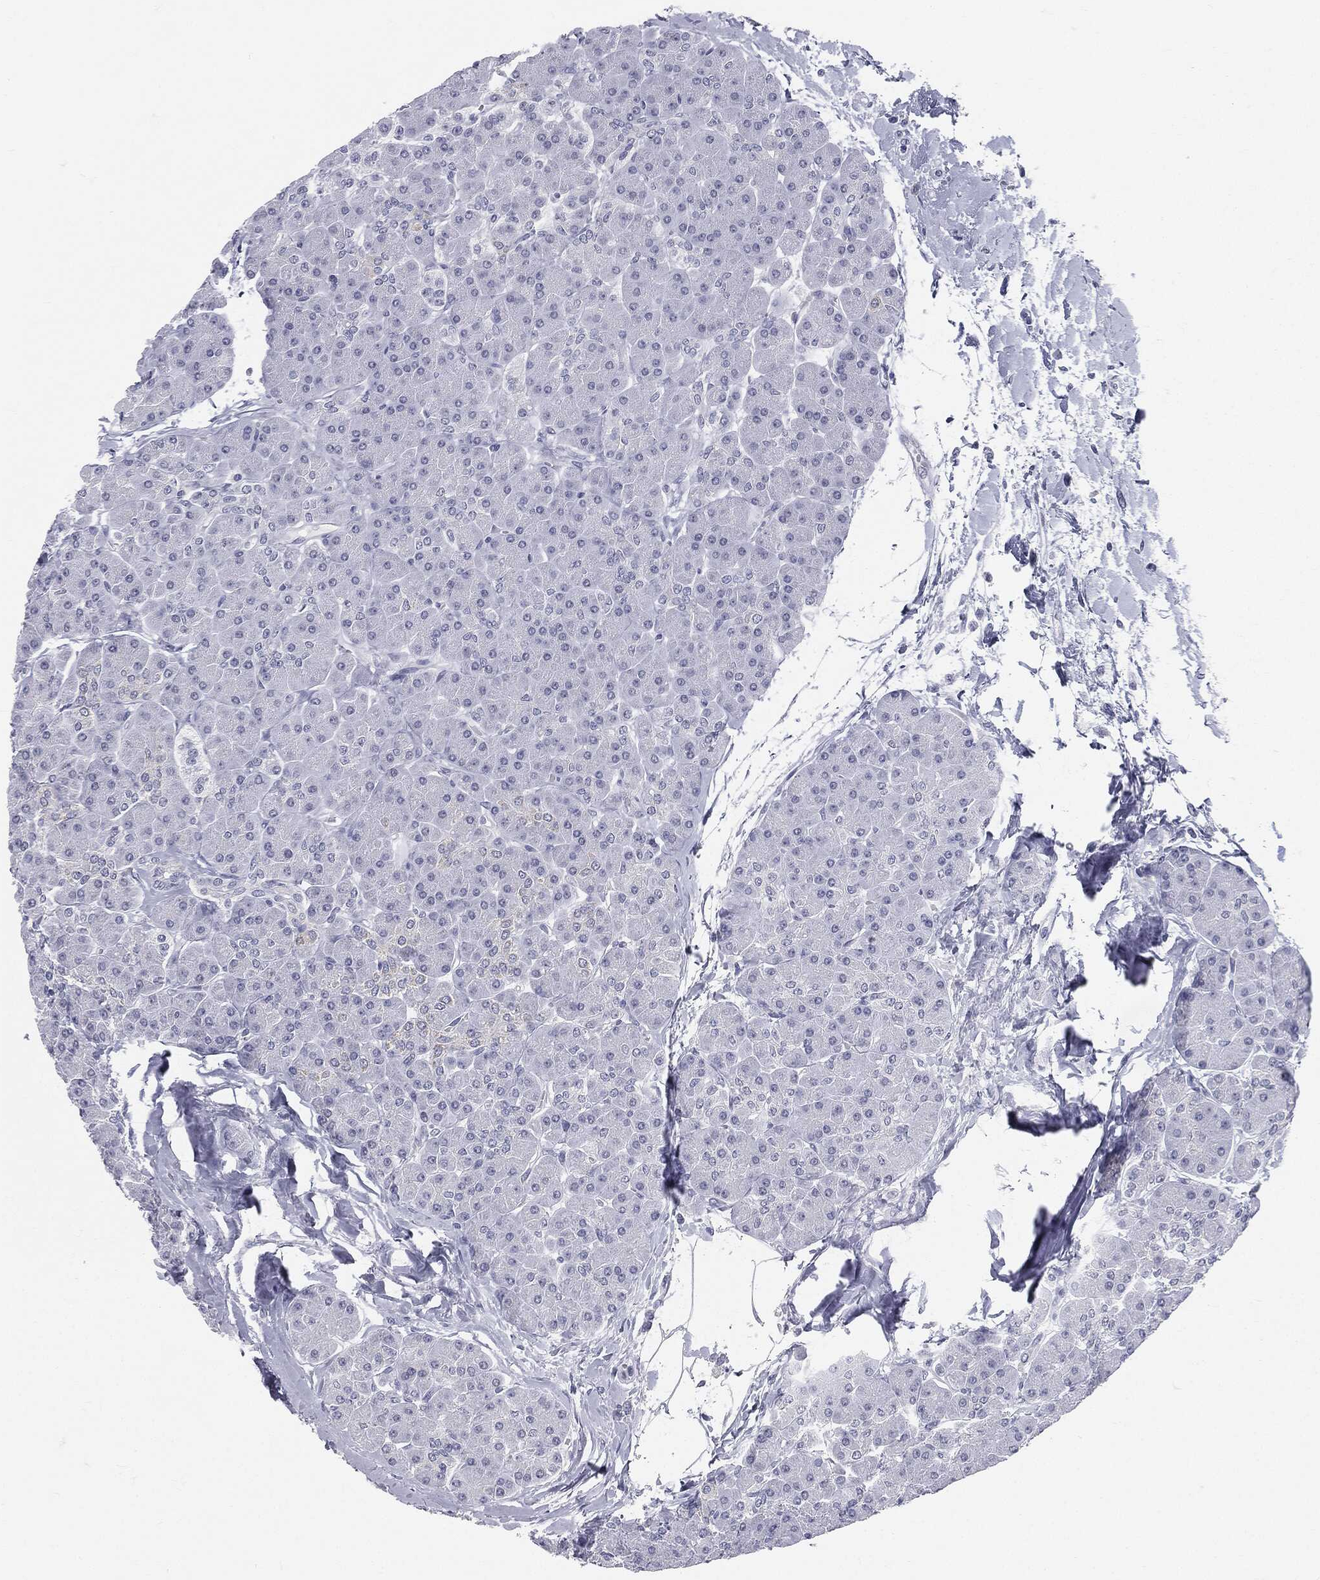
{"staining": {"intensity": "negative", "quantity": "none", "location": "none"}, "tissue": "pancreas", "cell_type": "Exocrine glandular cells", "image_type": "normal", "snomed": [{"axis": "morphology", "description": "Normal tissue, NOS"}, {"axis": "topography", "description": "Pancreas"}], "caption": "This is an IHC photomicrograph of normal pancreas. There is no expression in exocrine glandular cells.", "gene": "MLLT10", "patient": {"sex": "female", "age": 44}}